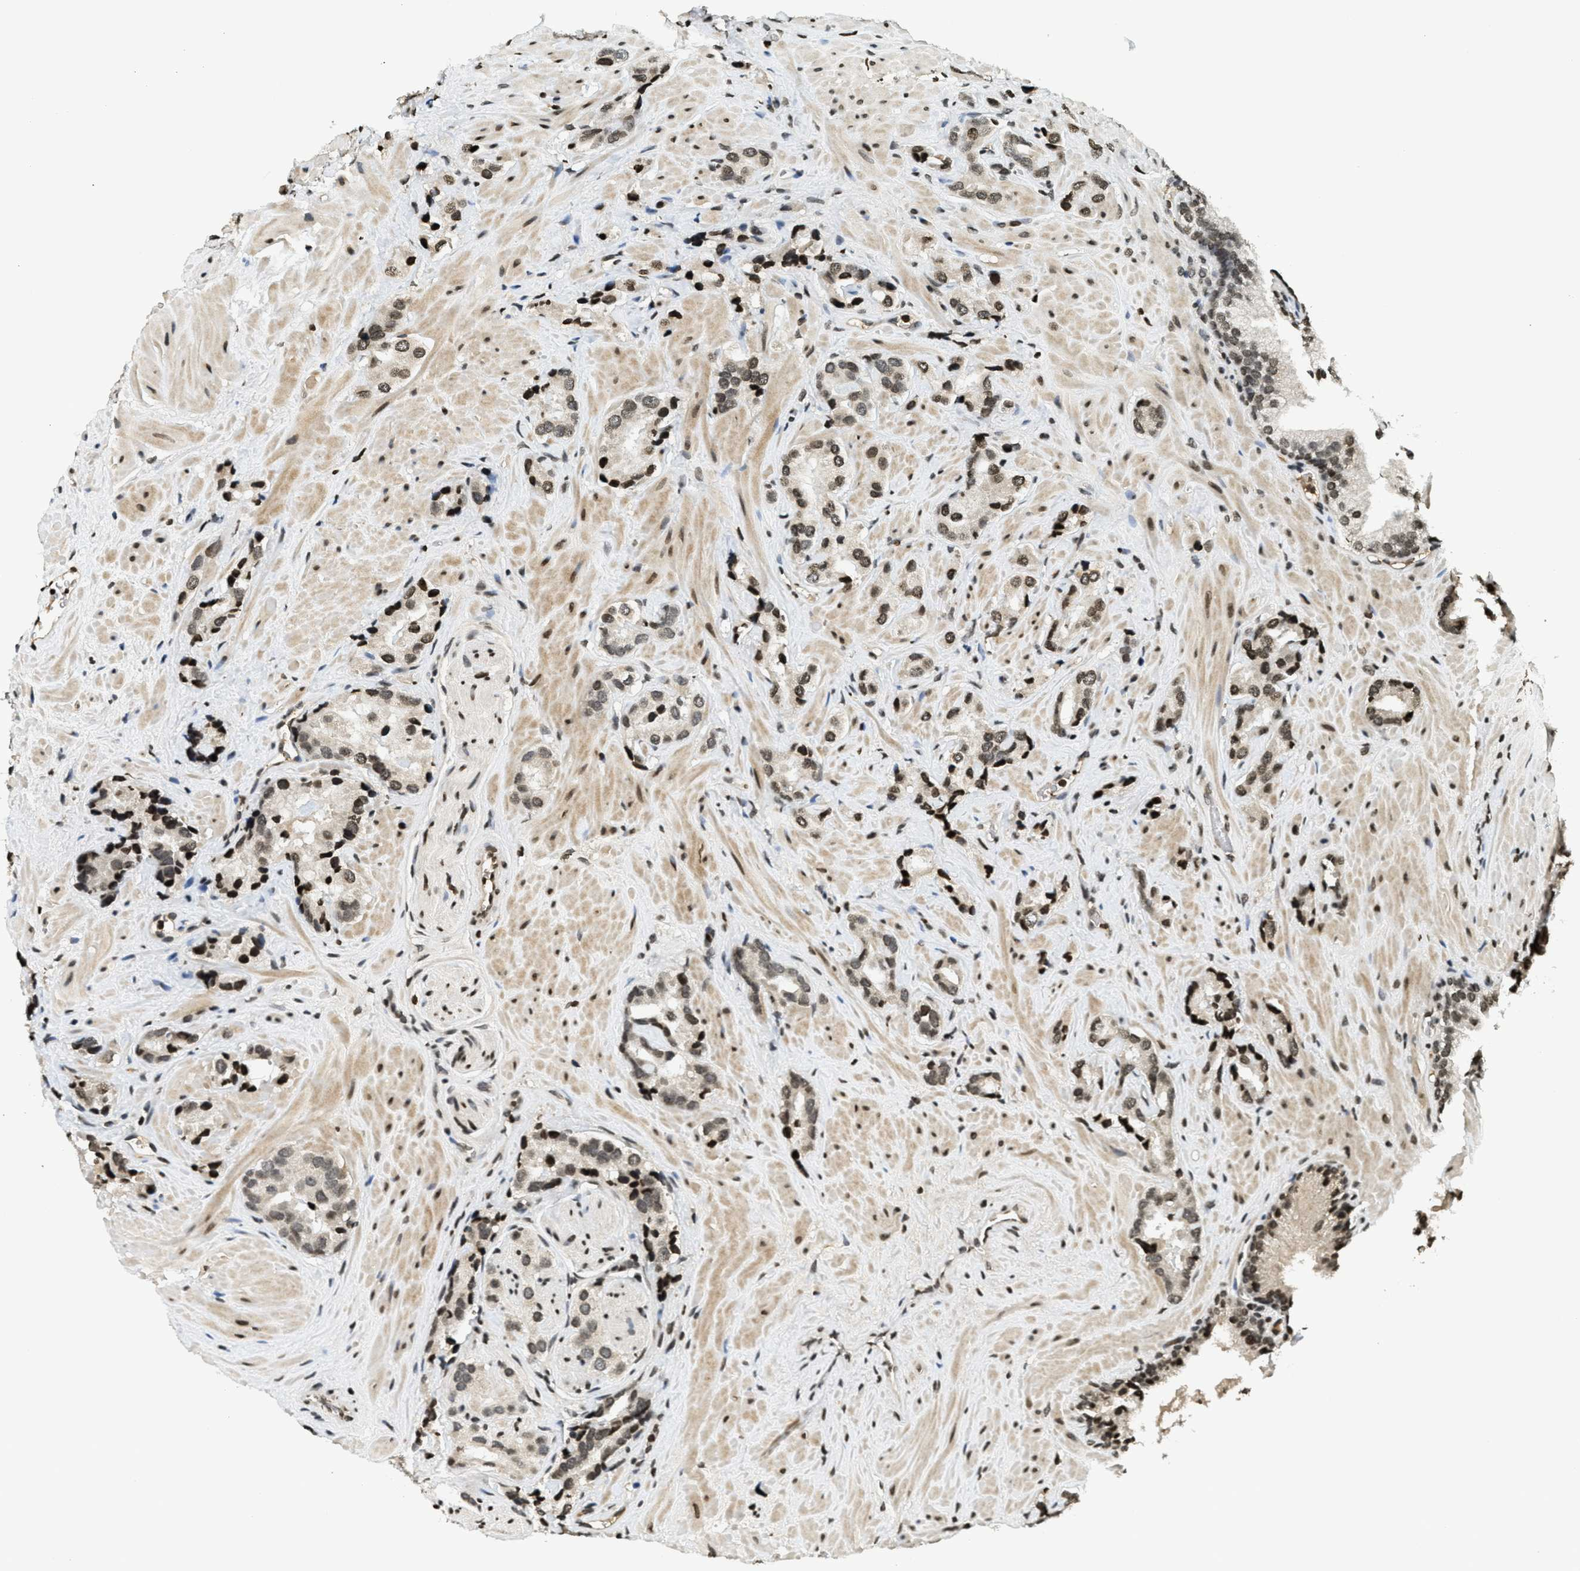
{"staining": {"intensity": "moderate", "quantity": ">75%", "location": "nuclear"}, "tissue": "prostate cancer", "cell_type": "Tumor cells", "image_type": "cancer", "snomed": [{"axis": "morphology", "description": "Adenocarcinoma, High grade"}, {"axis": "topography", "description": "Prostate"}], "caption": "A brown stain highlights moderate nuclear expression of a protein in human prostate cancer (adenocarcinoma (high-grade)) tumor cells.", "gene": "LDB2", "patient": {"sex": "male", "age": 64}}